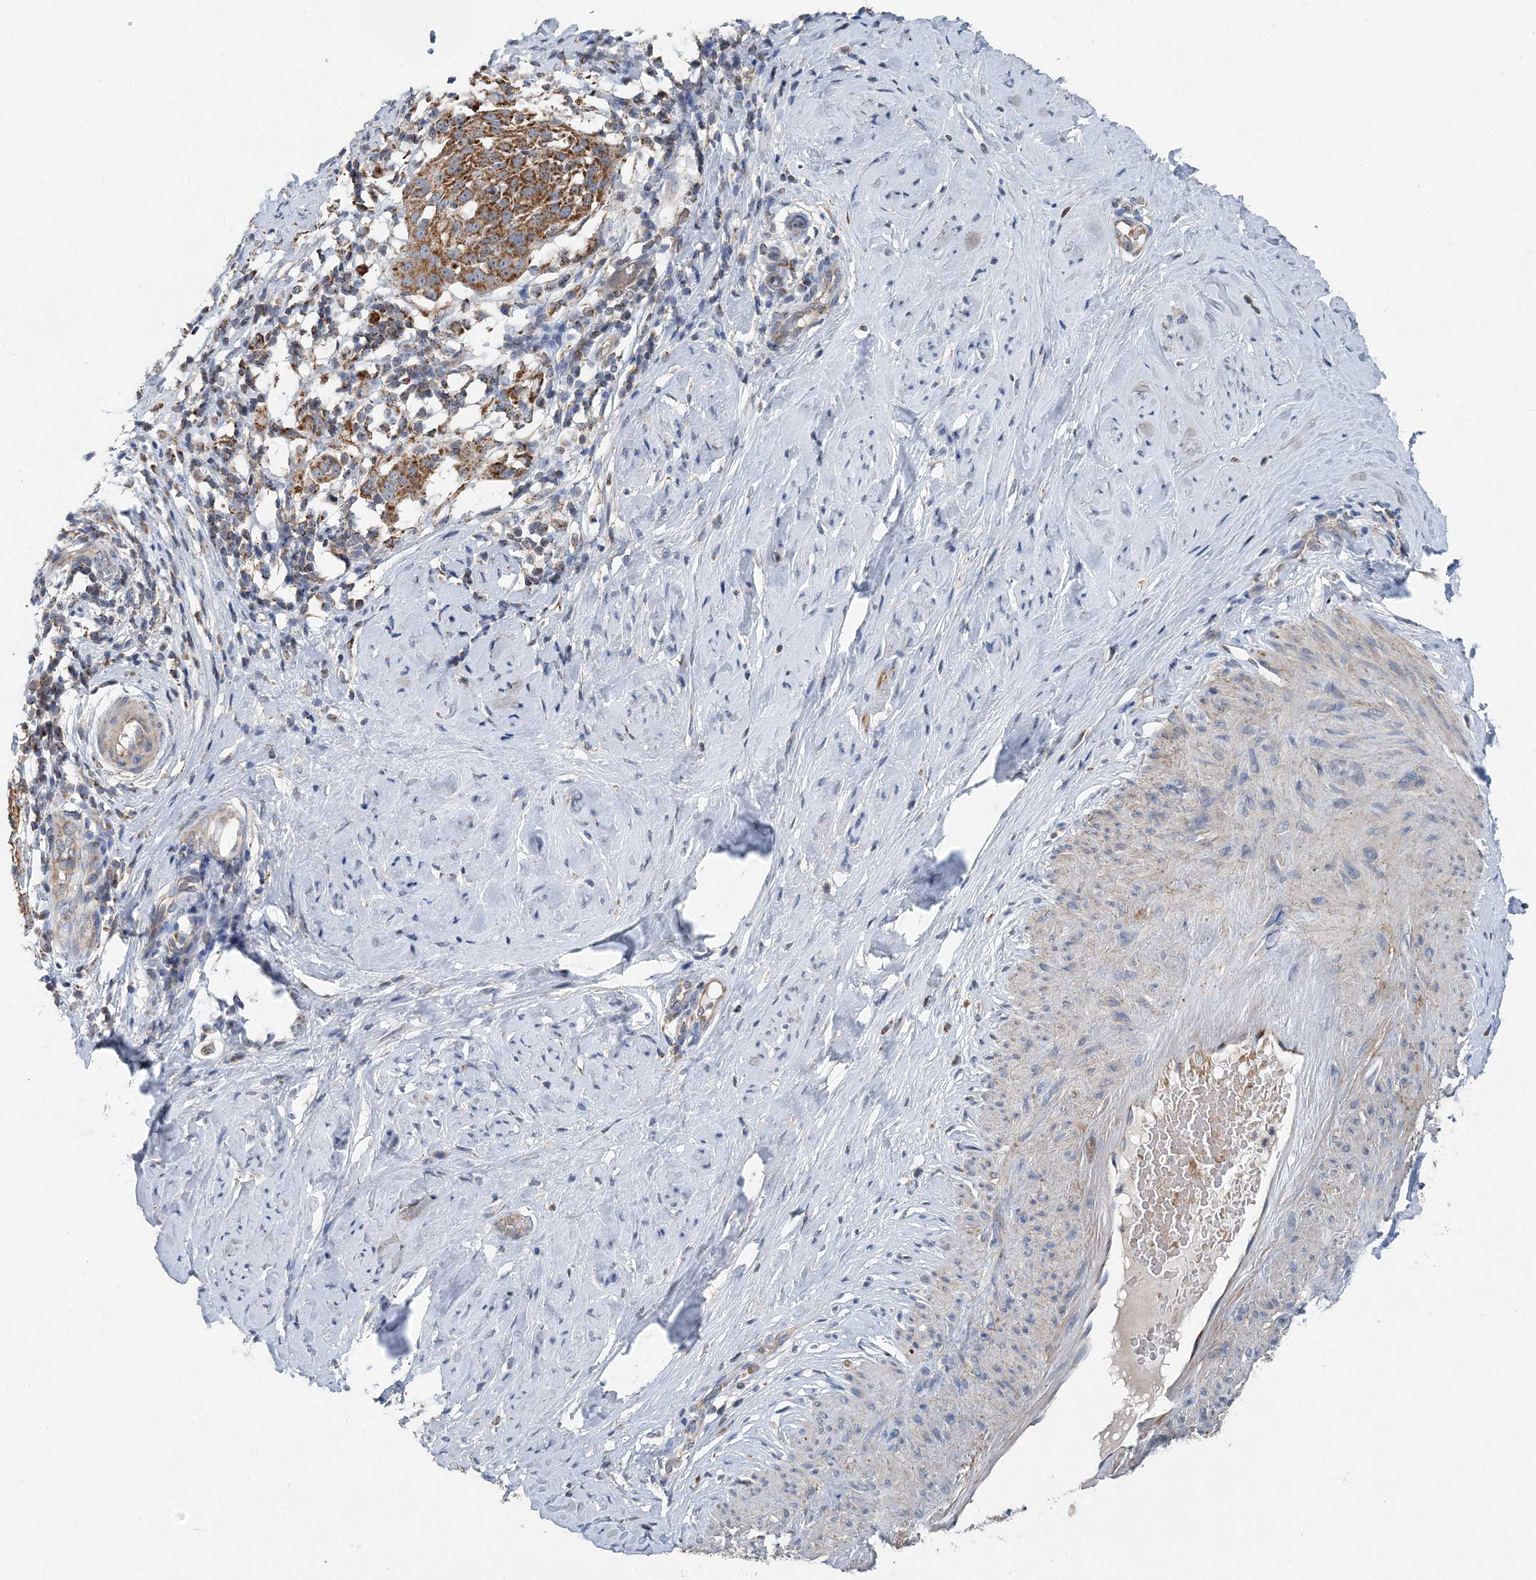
{"staining": {"intensity": "moderate", "quantity": ">75%", "location": "cytoplasmic/membranous"}, "tissue": "cervical cancer", "cell_type": "Tumor cells", "image_type": "cancer", "snomed": [{"axis": "morphology", "description": "Squamous cell carcinoma, NOS"}, {"axis": "topography", "description": "Cervix"}], "caption": "IHC photomicrograph of neoplastic tissue: cervical cancer (squamous cell carcinoma) stained using immunohistochemistry (IHC) exhibits medium levels of moderate protein expression localized specifically in the cytoplasmic/membranous of tumor cells, appearing as a cytoplasmic/membranous brown color.", "gene": "SPRY2", "patient": {"sex": "female", "age": 51}}